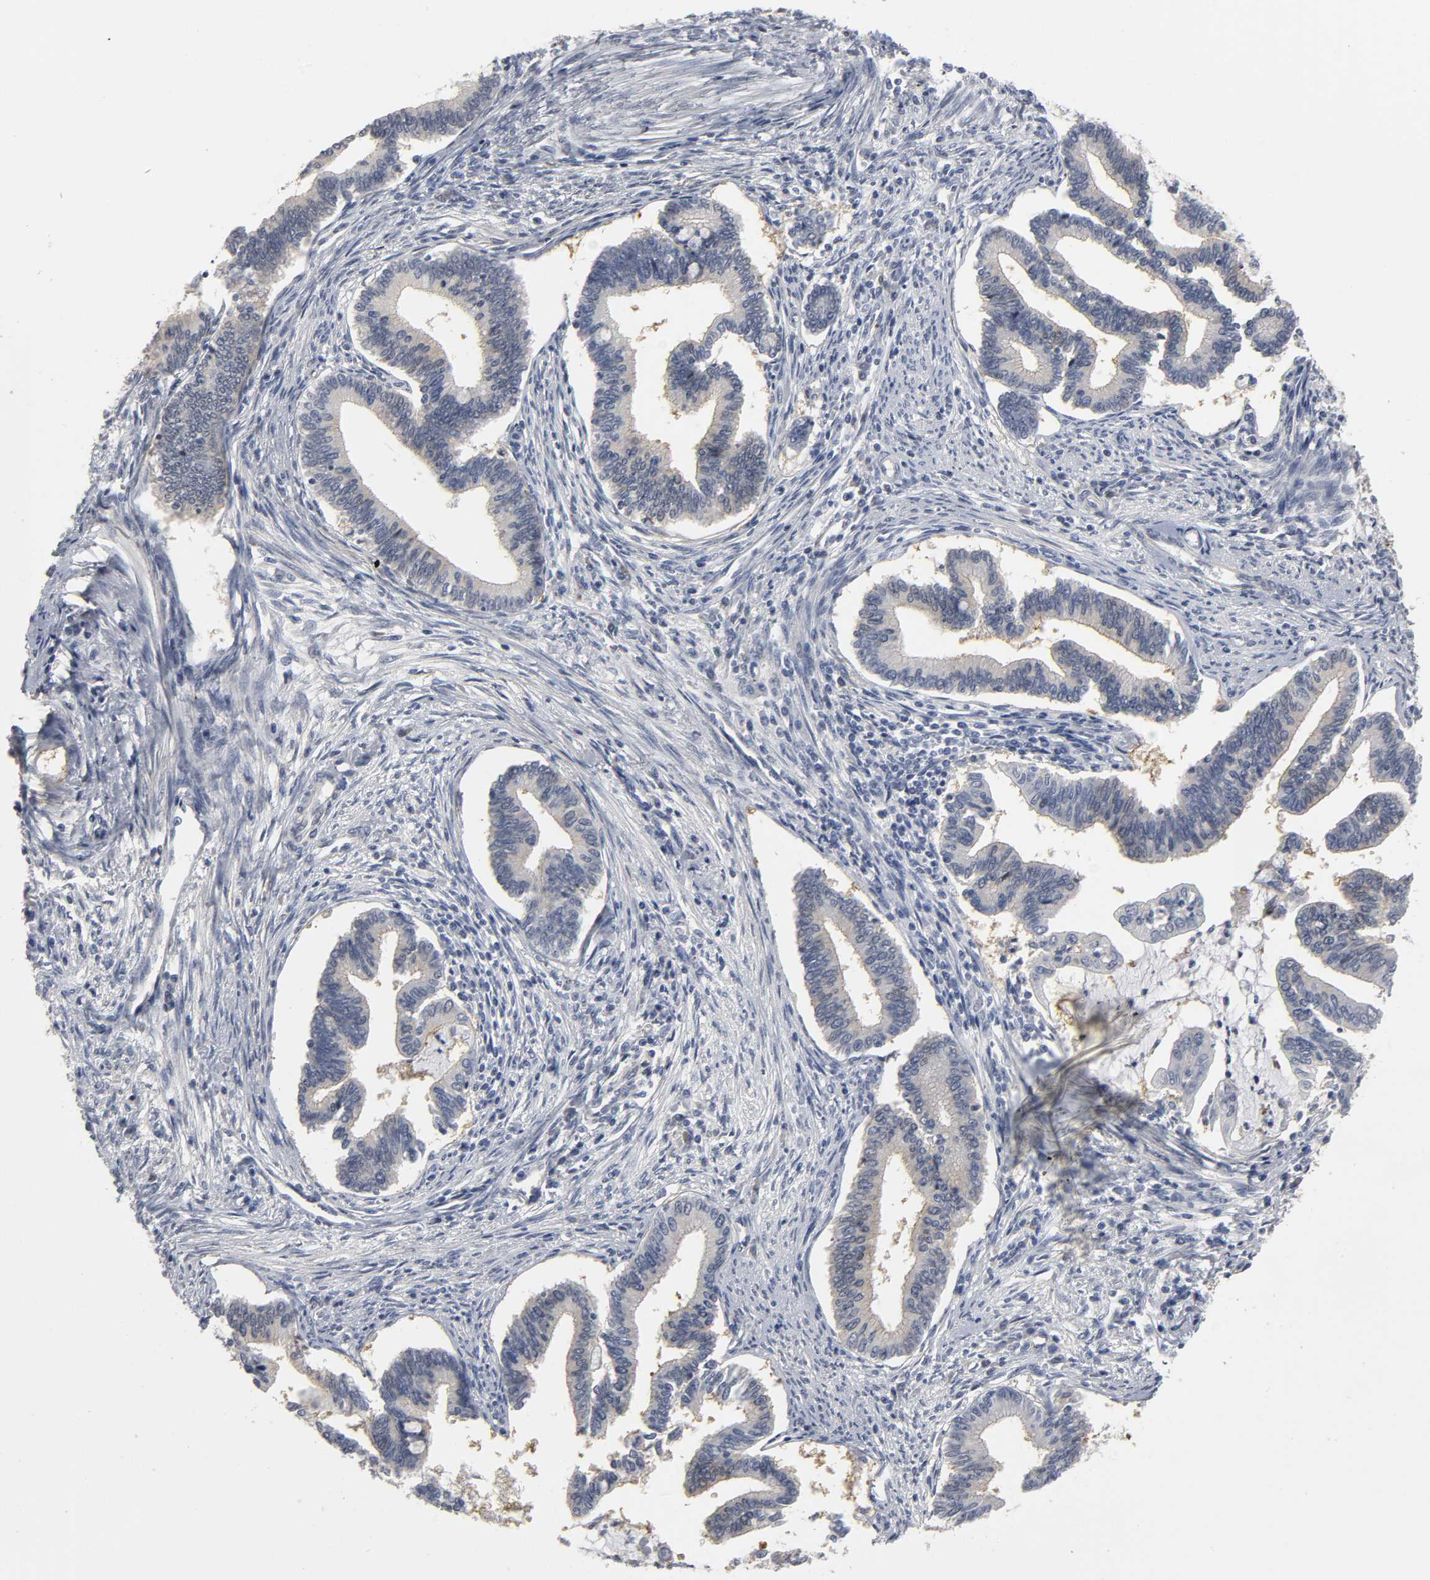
{"staining": {"intensity": "negative", "quantity": "none", "location": "none"}, "tissue": "cervical cancer", "cell_type": "Tumor cells", "image_type": "cancer", "snomed": [{"axis": "morphology", "description": "Adenocarcinoma, NOS"}, {"axis": "topography", "description": "Cervix"}], "caption": "A micrograph of cervical cancer (adenocarcinoma) stained for a protein displays no brown staining in tumor cells. The staining was performed using DAB (3,3'-diaminobenzidine) to visualize the protein expression in brown, while the nuclei were stained in blue with hematoxylin (Magnification: 20x).", "gene": "PDLIM3", "patient": {"sex": "female", "age": 36}}